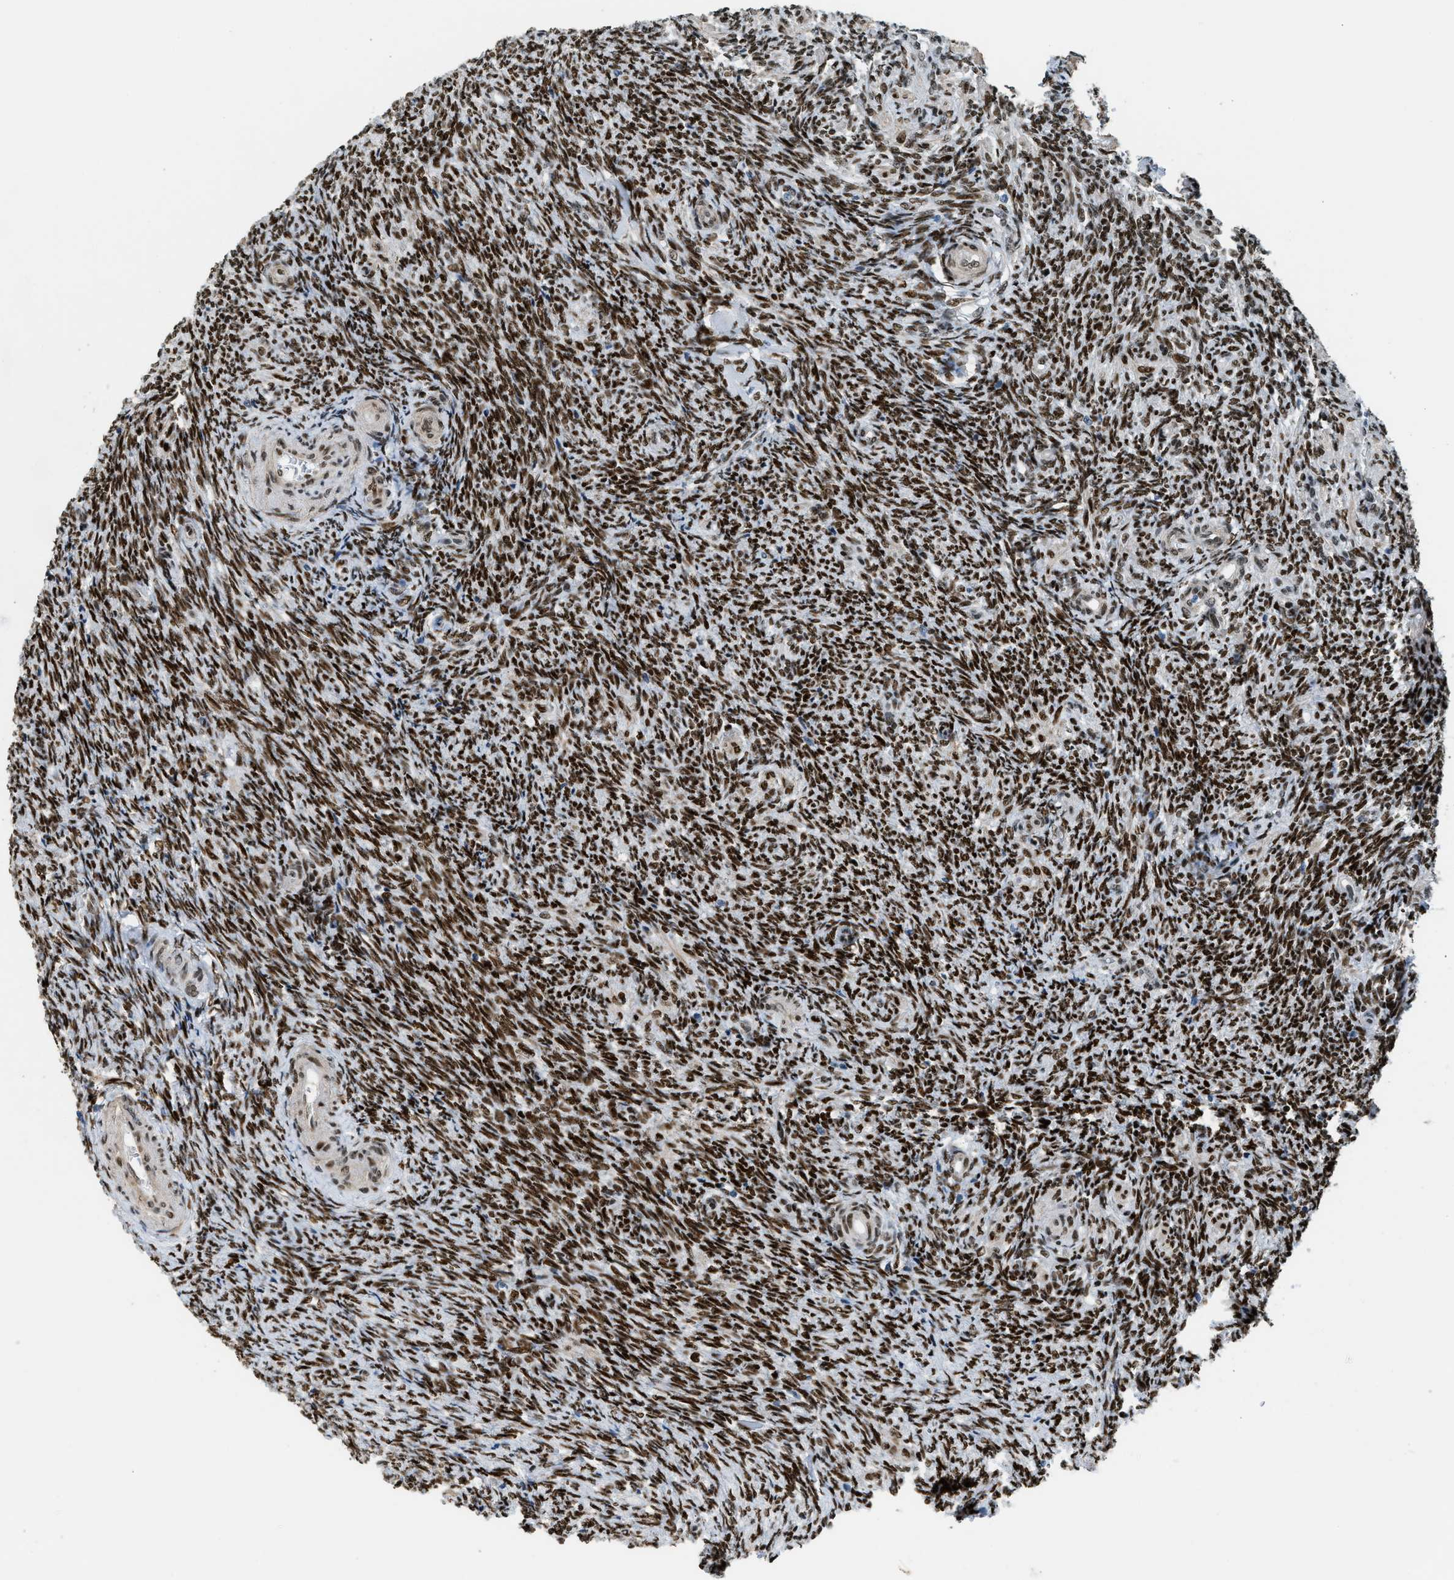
{"staining": {"intensity": "weak", "quantity": ">75%", "location": "cytoplasmic/membranous"}, "tissue": "ovary", "cell_type": "Follicle cells", "image_type": "normal", "snomed": [{"axis": "morphology", "description": "Normal tissue, NOS"}, {"axis": "topography", "description": "Ovary"}], "caption": "Immunohistochemistry (IHC) image of unremarkable ovary: human ovary stained using immunohistochemistry (IHC) exhibits low levels of weak protein expression localized specifically in the cytoplasmic/membranous of follicle cells, appearing as a cytoplasmic/membranous brown color.", "gene": "ZBTB20", "patient": {"sex": "female", "age": 41}}